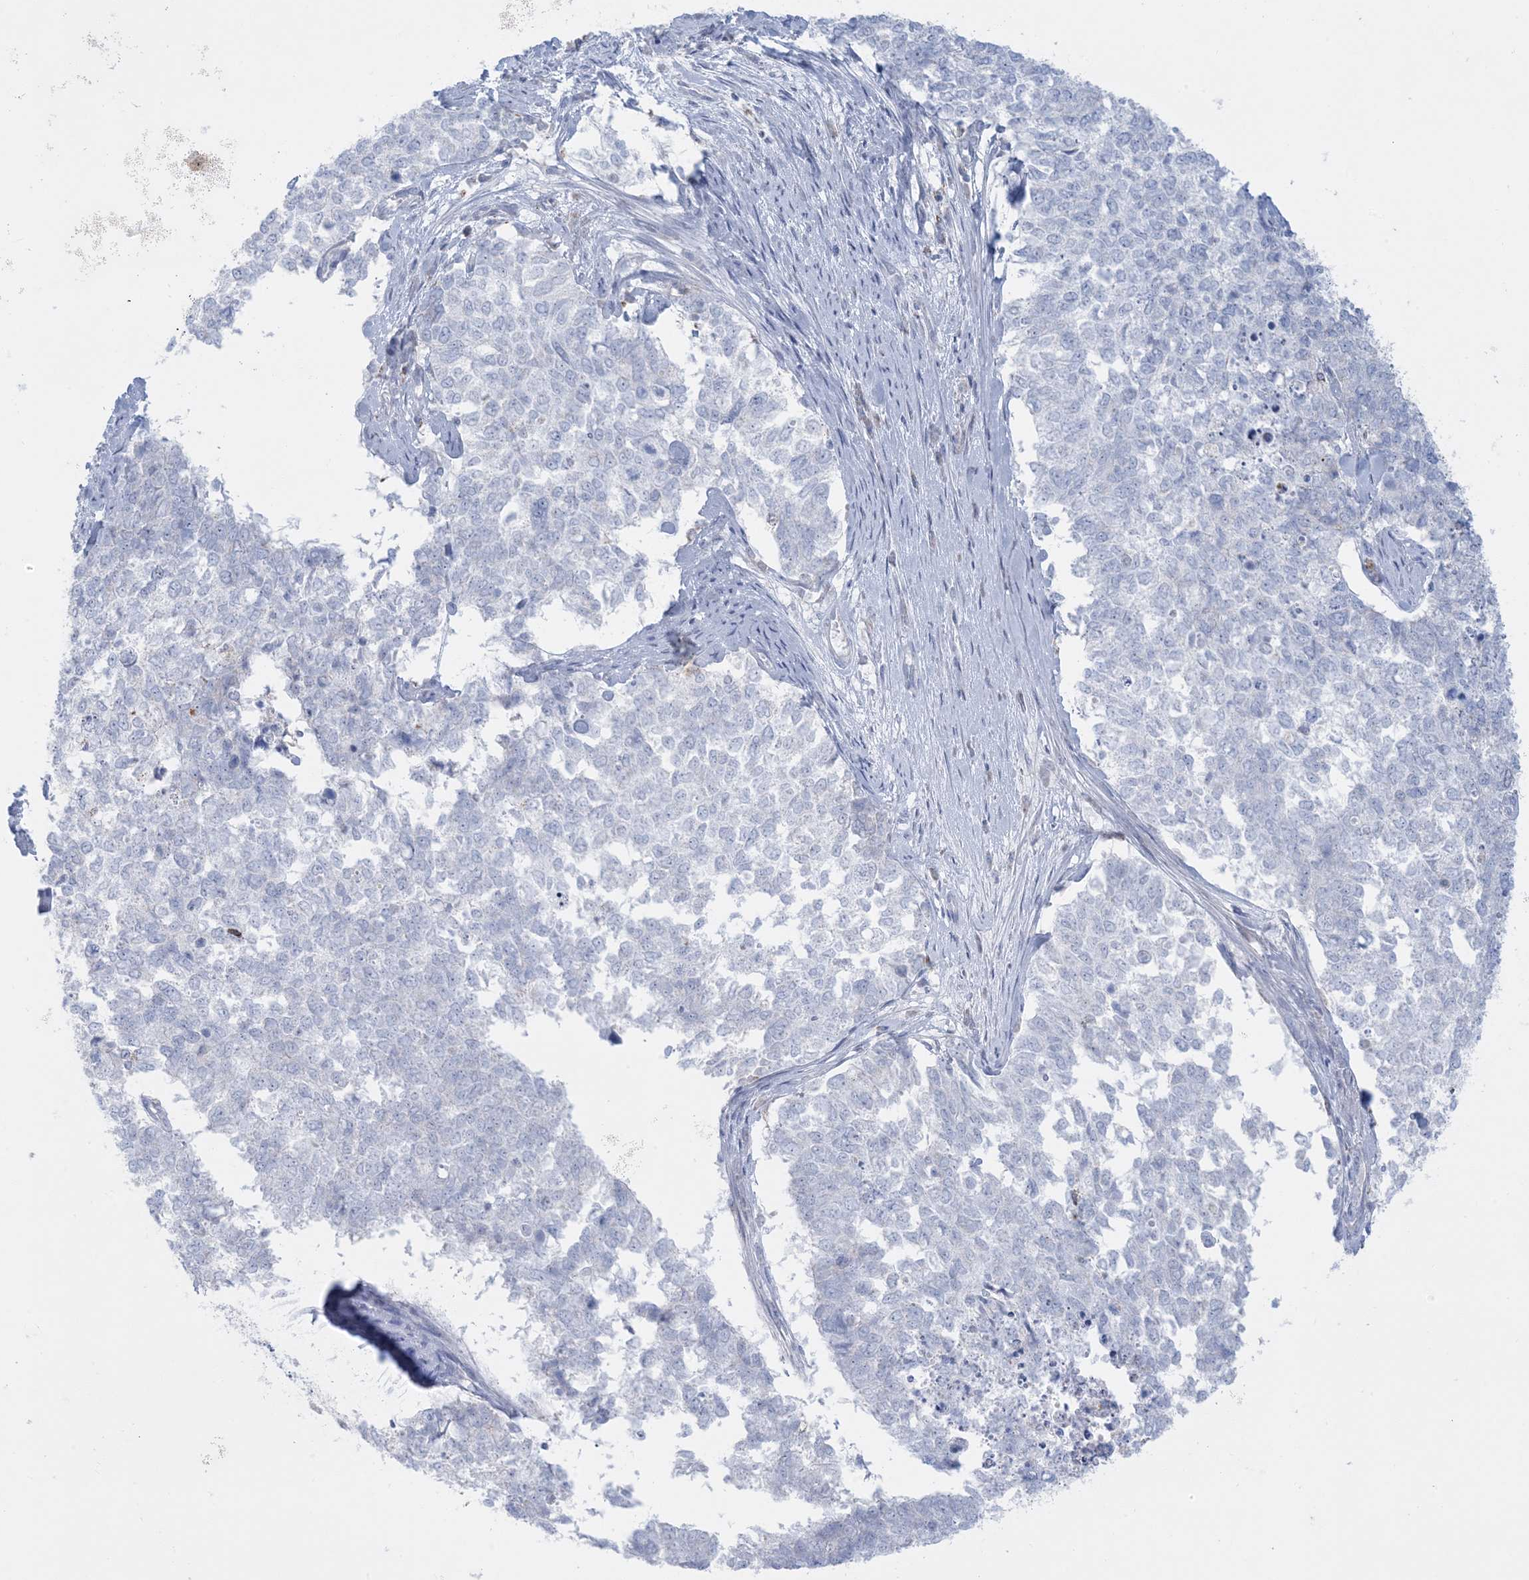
{"staining": {"intensity": "negative", "quantity": "none", "location": "none"}, "tissue": "cervical cancer", "cell_type": "Tumor cells", "image_type": "cancer", "snomed": [{"axis": "morphology", "description": "Squamous cell carcinoma, NOS"}, {"axis": "topography", "description": "Cervix"}], "caption": "IHC of cervical squamous cell carcinoma shows no positivity in tumor cells.", "gene": "KCTD6", "patient": {"sex": "female", "age": 63}}